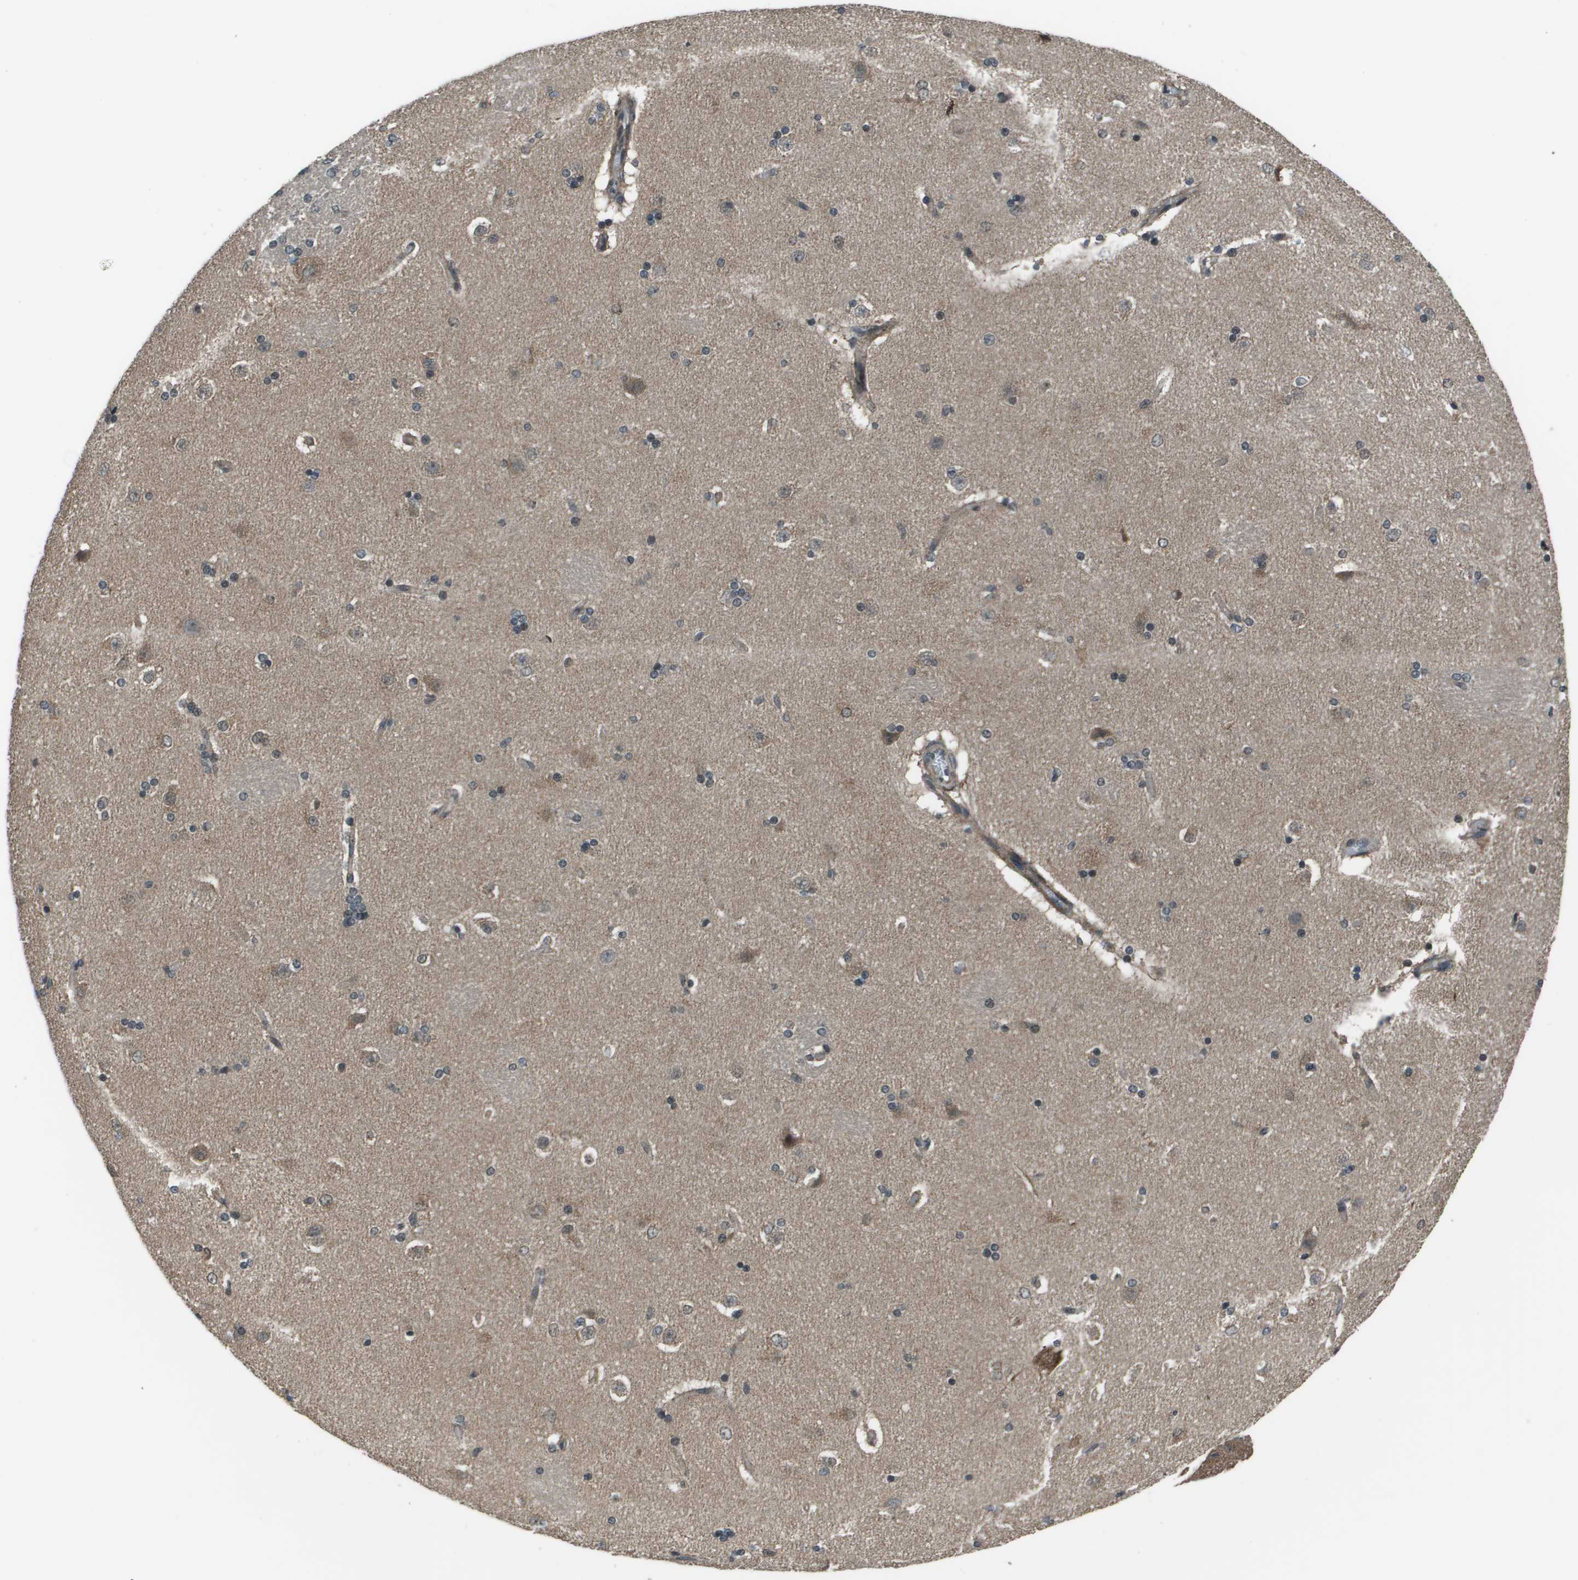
{"staining": {"intensity": "moderate", "quantity": "25%-75%", "location": "nuclear"}, "tissue": "caudate", "cell_type": "Glial cells", "image_type": "normal", "snomed": [{"axis": "morphology", "description": "Normal tissue, NOS"}, {"axis": "topography", "description": "Lateral ventricle wall"}], "caption": "Moderate nuclear staining is present in about 25%-75% of glial cells in unremarkable caudate. The protein of interest is stained brown, and the nuclei are stained in blue (DAB IHC with brightfield microscopy, high magnification).", "gene": "PPFIA1", "patient": {"sex": "female", "age": 19}}